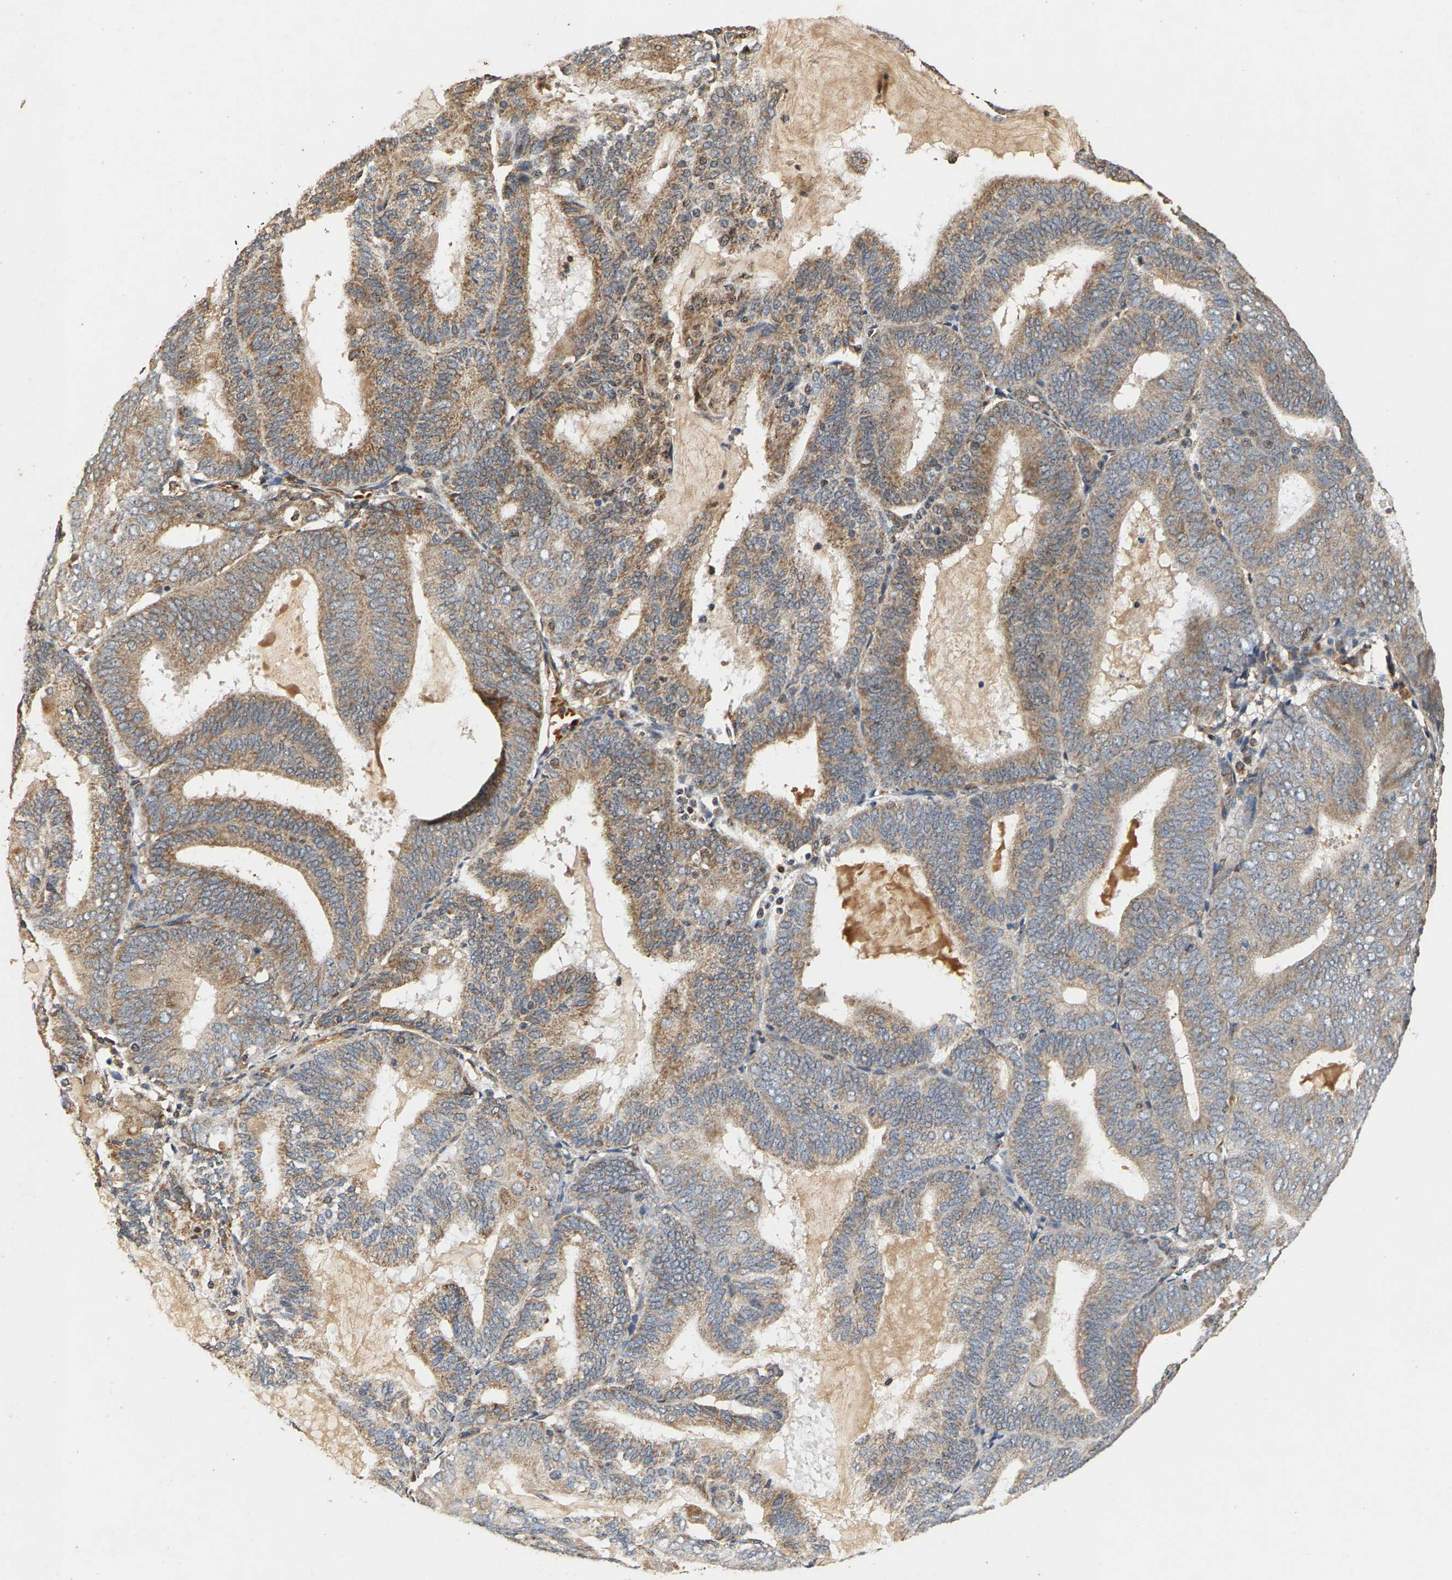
{"staining": {"intensity": "moderate", "quantity": ">75%", "location": "cytoplasmic/membranous"}, "tissue": "endometrial cancer", "cell_type": "Tumor cells", "image_type": "cancer", "snomed": [{"axis": "morphology", "description": "Adenocarcinoma, NOS"}, {"axis": "topography", "description": "Endometrium"}], "caption": "A medium amount of moderate cytoplasmic/membranous positivity is seen in about >75% of tumor cells in endometrial cancer (adenocarcinoma) tissue. (DAB = brown stain, brightfield microscopy at high magnification).", "gene": "CIDEC", "patient": {"sex": "female", "age": 81}}